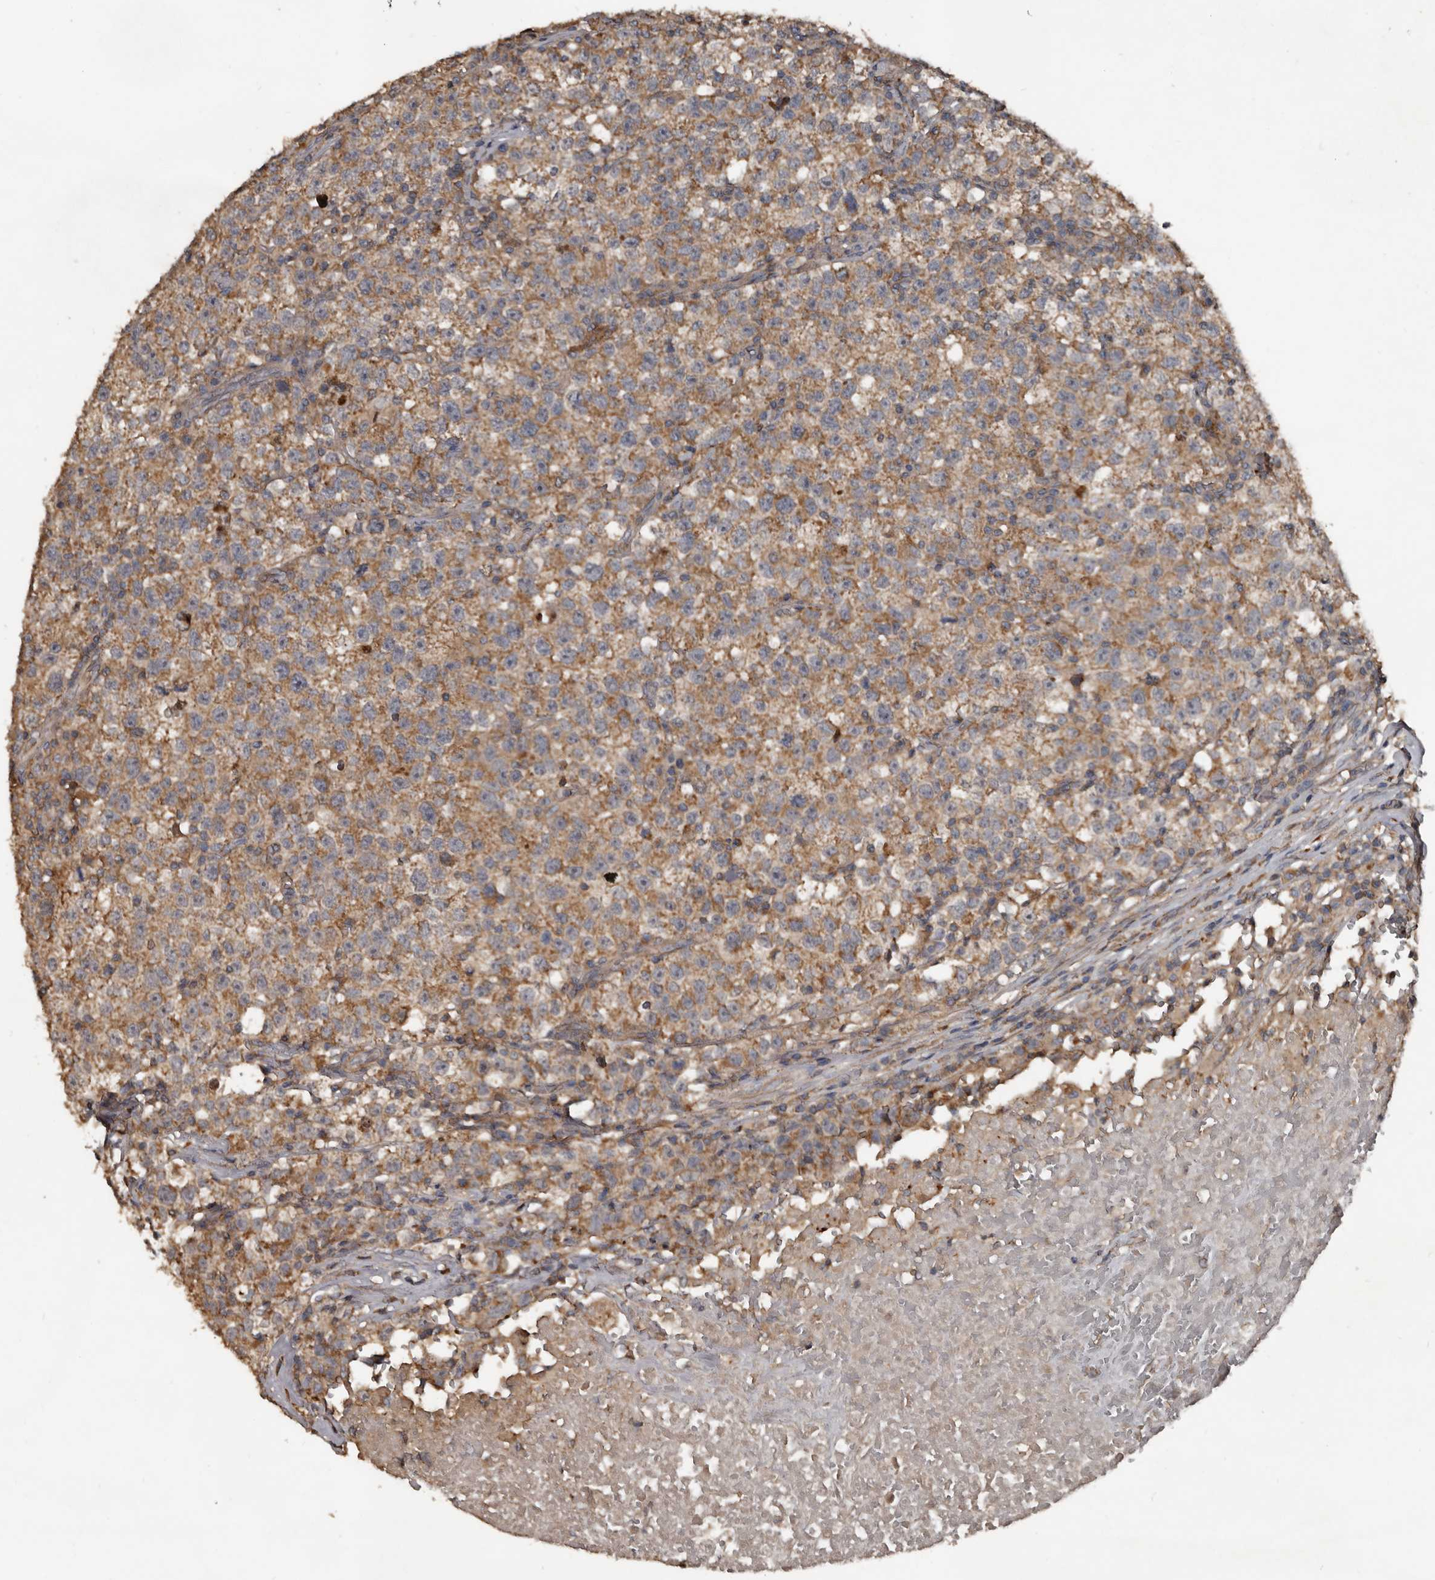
{"staining": {"intensity": "moderate", "quantity": ">75%", "location": "cytoplasmic/membranous"}, "tissue": "testis cancer", "cell_type": "Tumor cells", "image_type": "cancer", "snomed": [{"axis": "morphology", "description": "Seminoma, NOS"}, {"axis": "topography", "description": "Testis"}], "caption": "A brown stain shows moderate cytoplasmic/membranous staining of a protein in seminoma (testis) tumor cells.", "gene": "GREB1", "patient": {"sex": "male", "age": 22}}